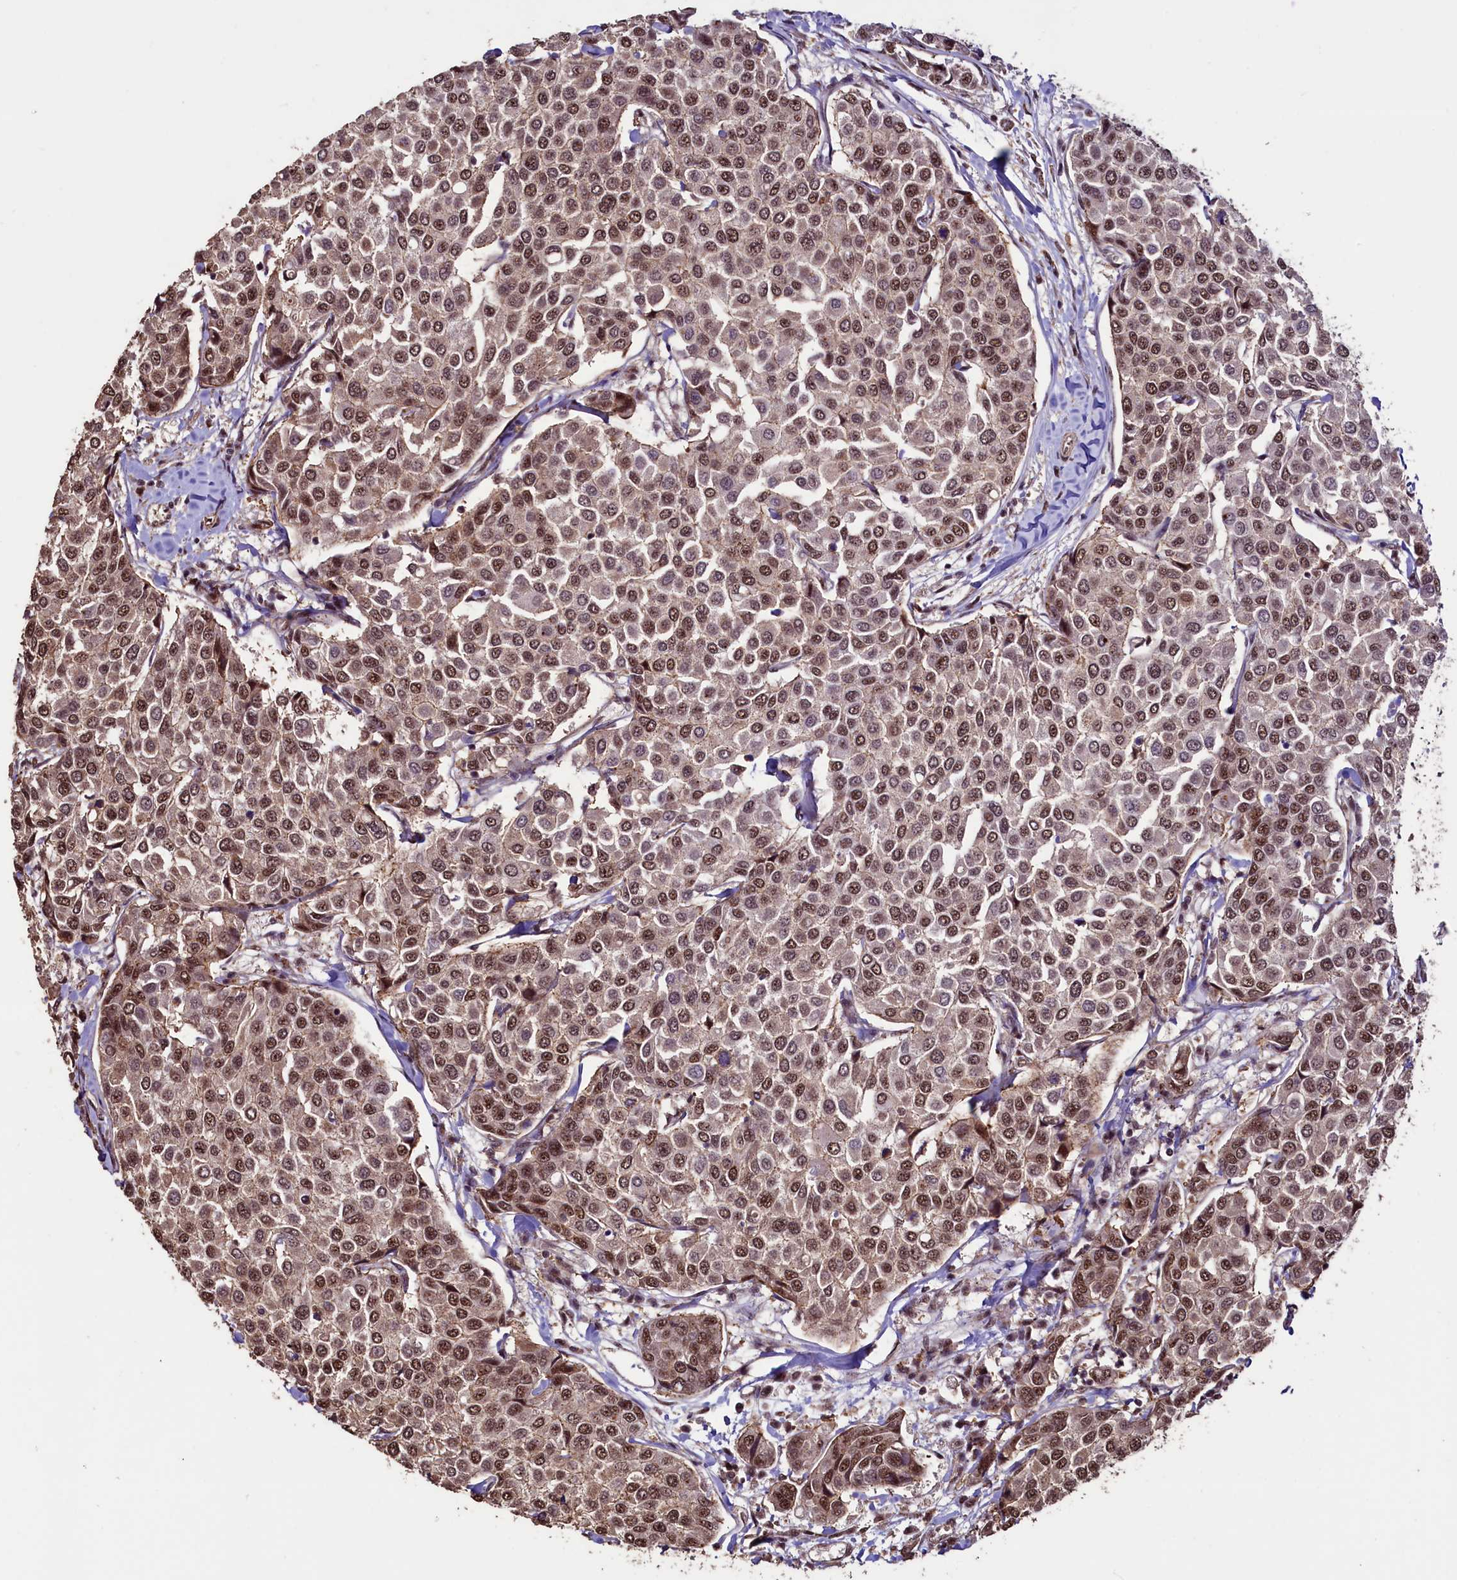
{"staining": {"intensity": "moderate", "quantity": ">75%", "location": "nuclear"}, "tissue": "breast cancer", "cell_type": "Tumor cells", "image_type": "cancer", "snomed": [{"axis": "morphology", "description": "Duct carcinoma"}, {"axis": "topography", "description": "Breast"}], "caption": "The histopathology image shows staining of breast invasive ductal carcinoma, revealing moderate nuclear protein positivity (brown color) within tumor cells.", "gene": "SFSWAP", "patient": {"sex": "female", "age": 55}}